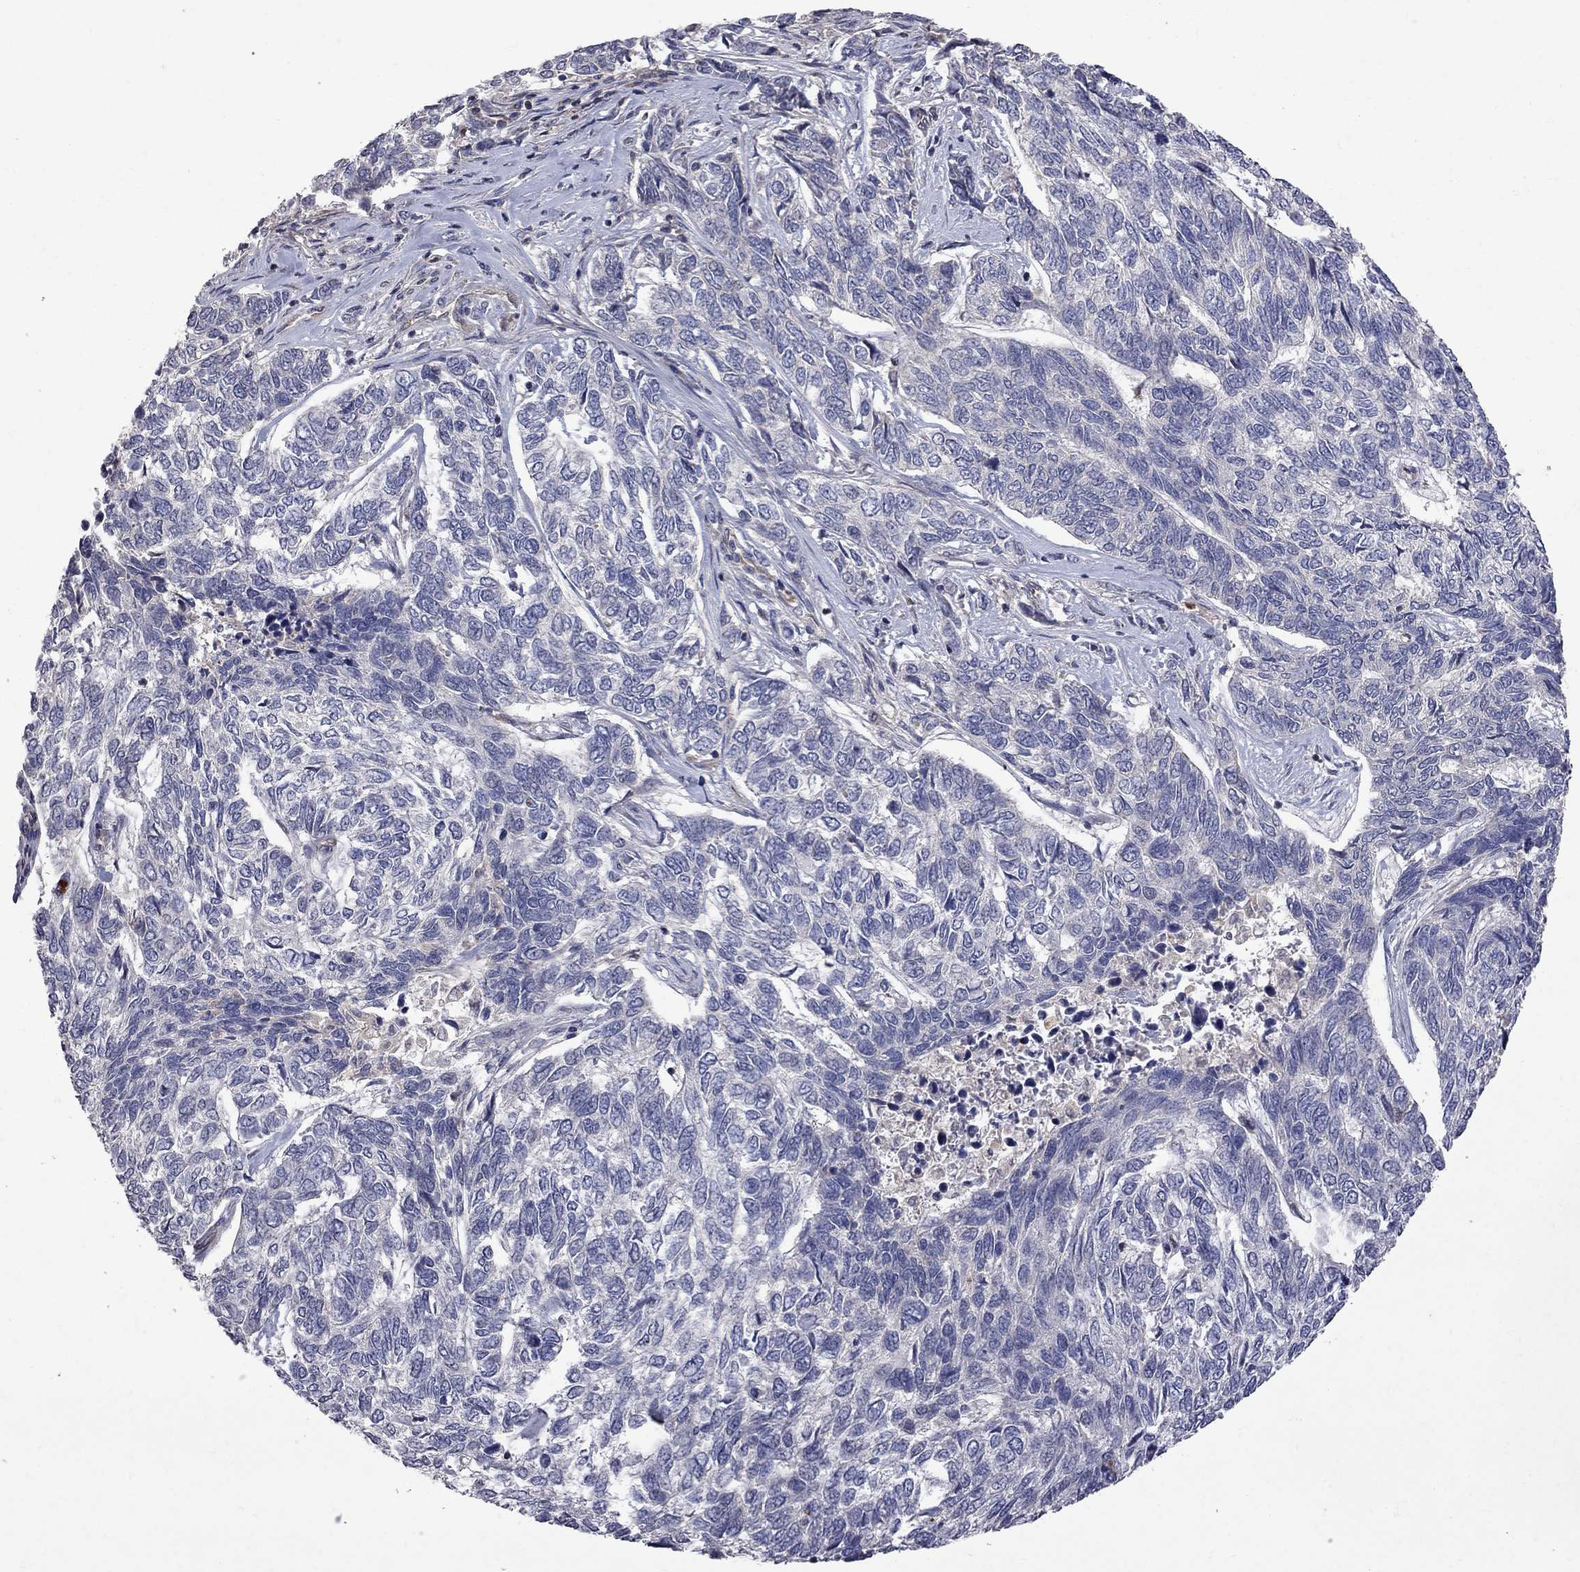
{"staining": {"intensity": "negative", "quantity": "none", "location": "none"}, "tissue": "skin cancer", "cell_type": "Tumor cells", "image_type": "cancer", "snomed": [{"axis": "morphology", "description": "Basal cell carcinoma"}, {"axis": "topography", "description": "Skin"}], "caption": "Histopathology image shows no significant protein expression in tumor cells of basal cell carcinoma (skin).", "gene": "ABI3", "patient": {"sex": "female", "age": 65}}